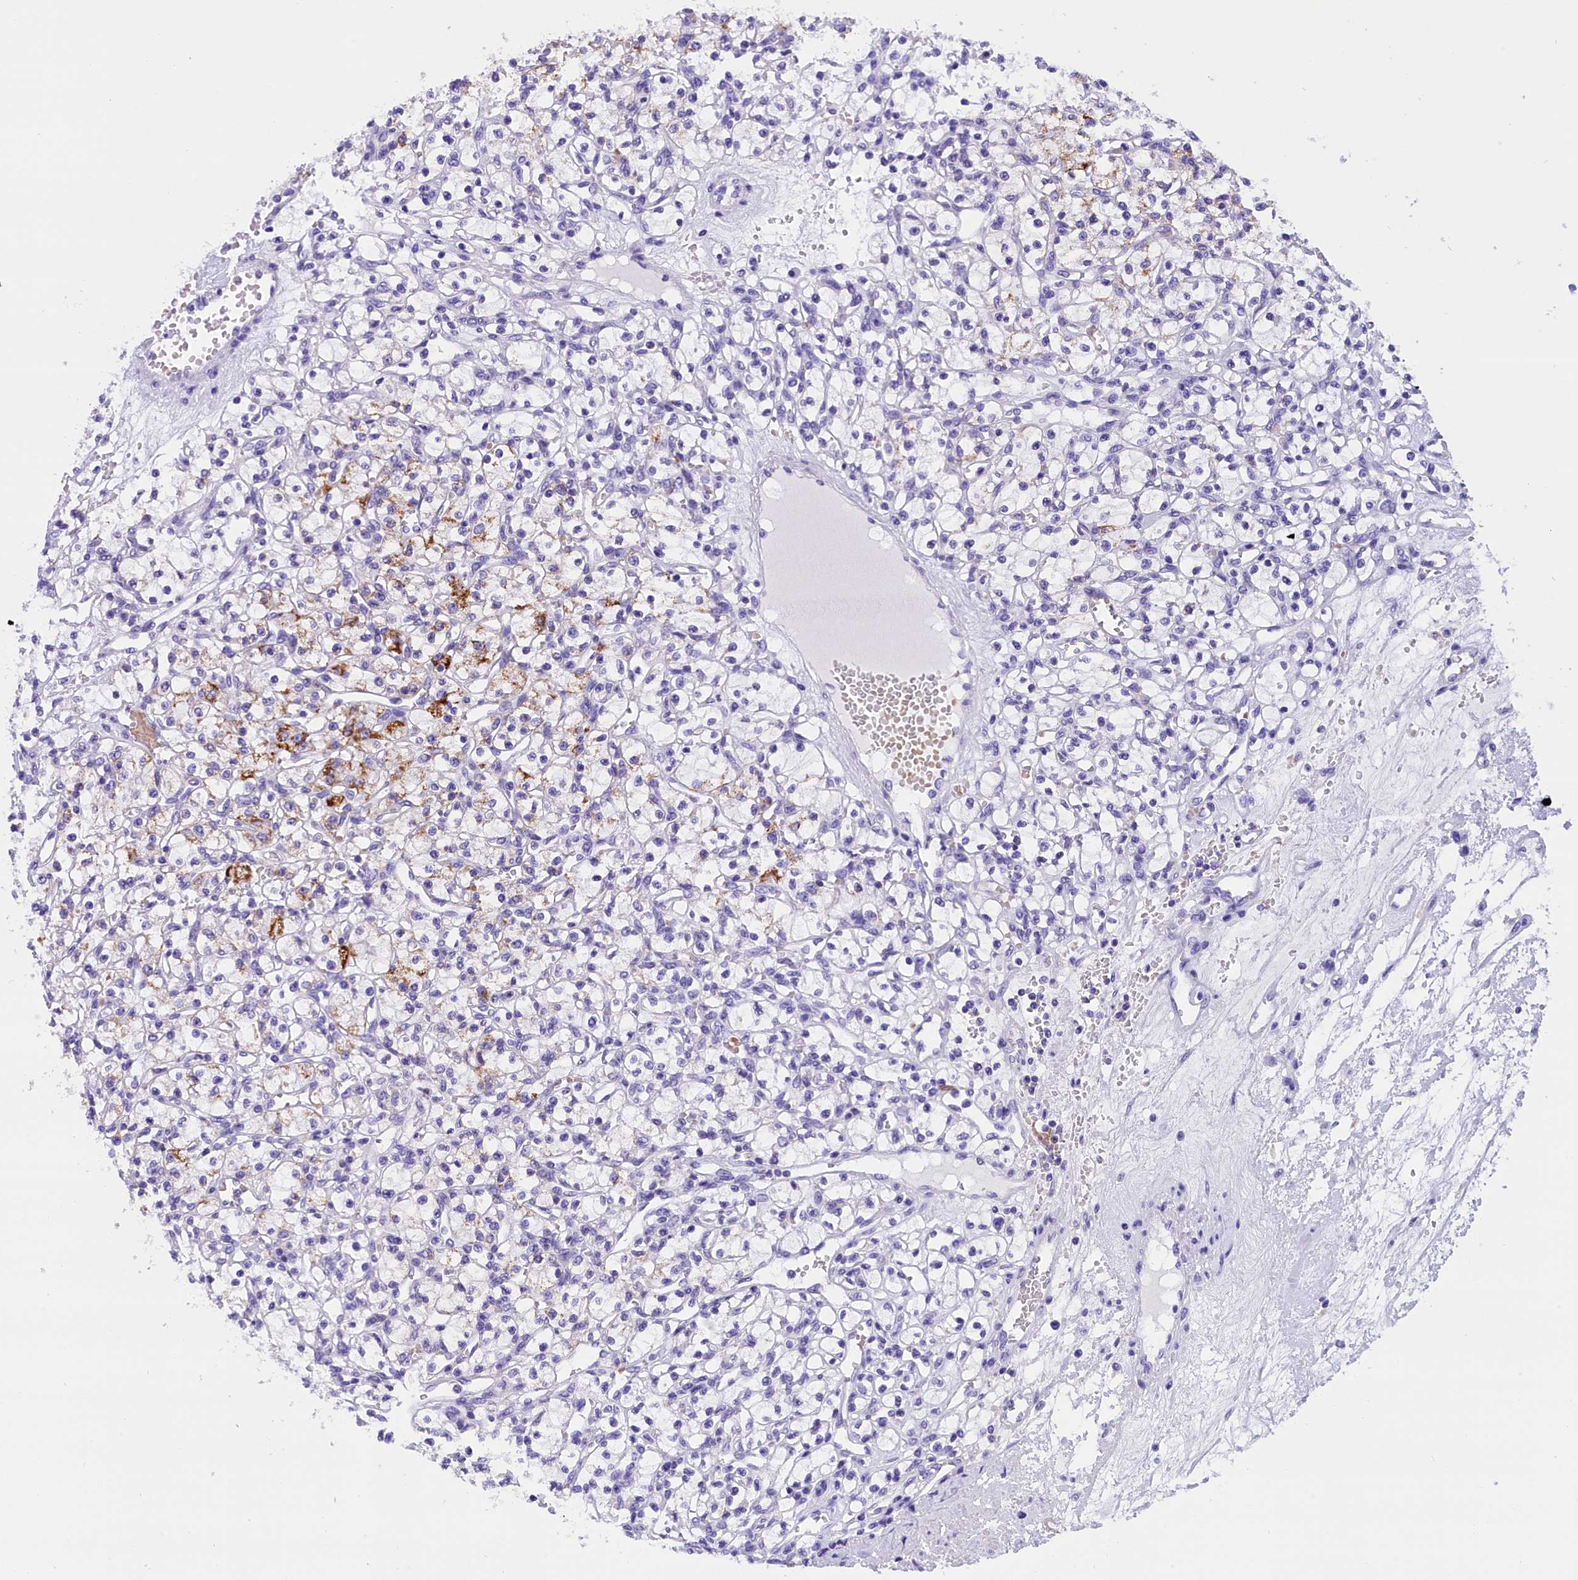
{"staining": {"intensity": "strong", "quantity": "<25%", "location": "cytoplasmic/membranous"}, "tissue": "renal cancer", "cell_type": "Tumor cells", "image_type": "cancer", "snomed": [{"axis": "morphology", "description": "Adenocarcinoma, NOS"}, {"axis": "topography", "description": "Kidney"}], "caption": "Human renal cancer (adenocarcinoma) stained for a protein (brown) reveals strong cytoplasmic/membranous positive staining in approximately <25% of tumor cells.", "gene": "ABAT", "patient": {"sex": "female", "age": 59}}